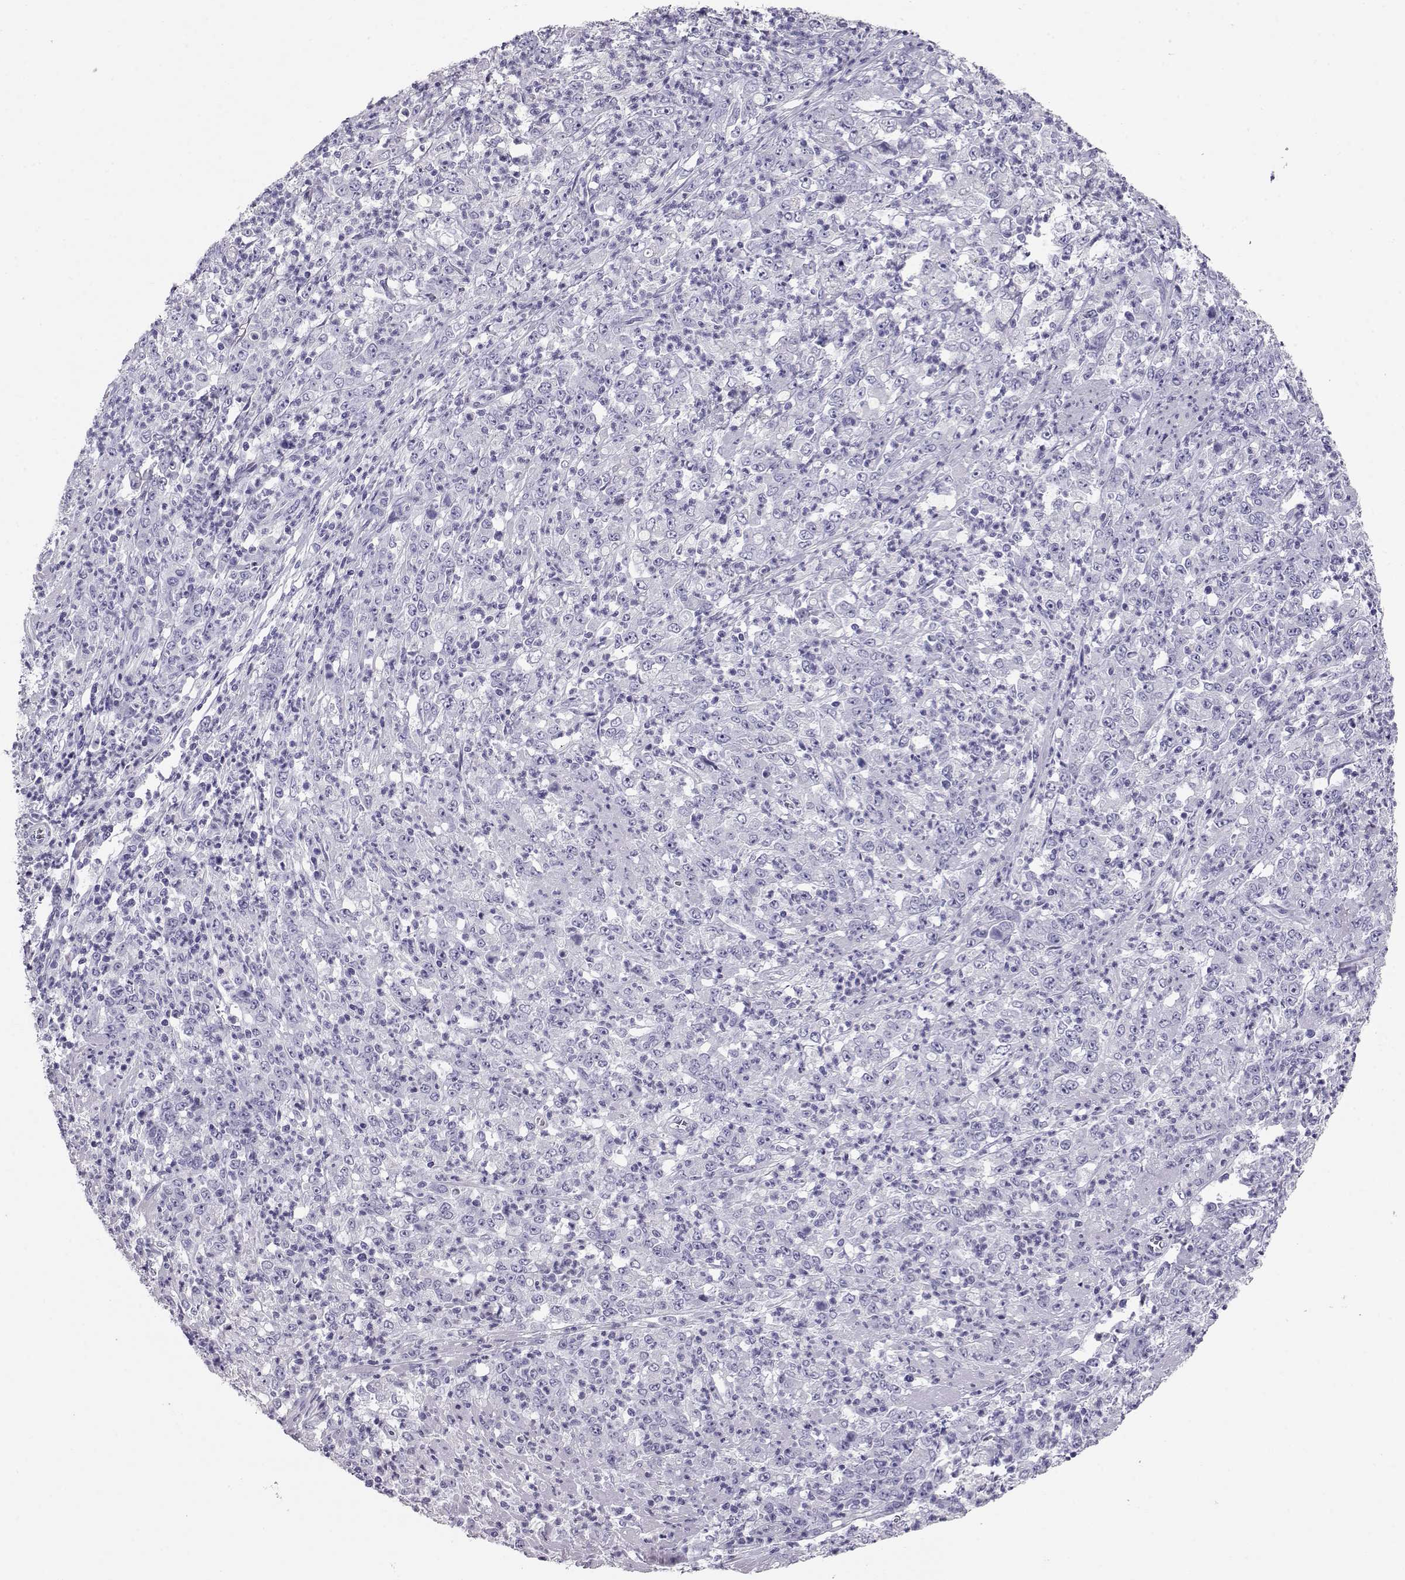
{"staining": {"intensity": "negative", "quantity": "none", "location": "none"}, "tissue": "stomach cancer", "cell_type": "Tumor cells", "image_type": "cancer", "snomed": [{"axis": "morphology", "description": "Adenocarcinoma, NOS"}, {"axis": "topography", "description": "Stomach, lower"}], "caption": "The photomicrograph displays no staining of tumor cells in stomach cancer (adenocarcinoma). (DAB IHC visualized using brightfield microscopy, high magnification).", "gene": "RD3", "patient": {"sex": "female", "age": 71}}